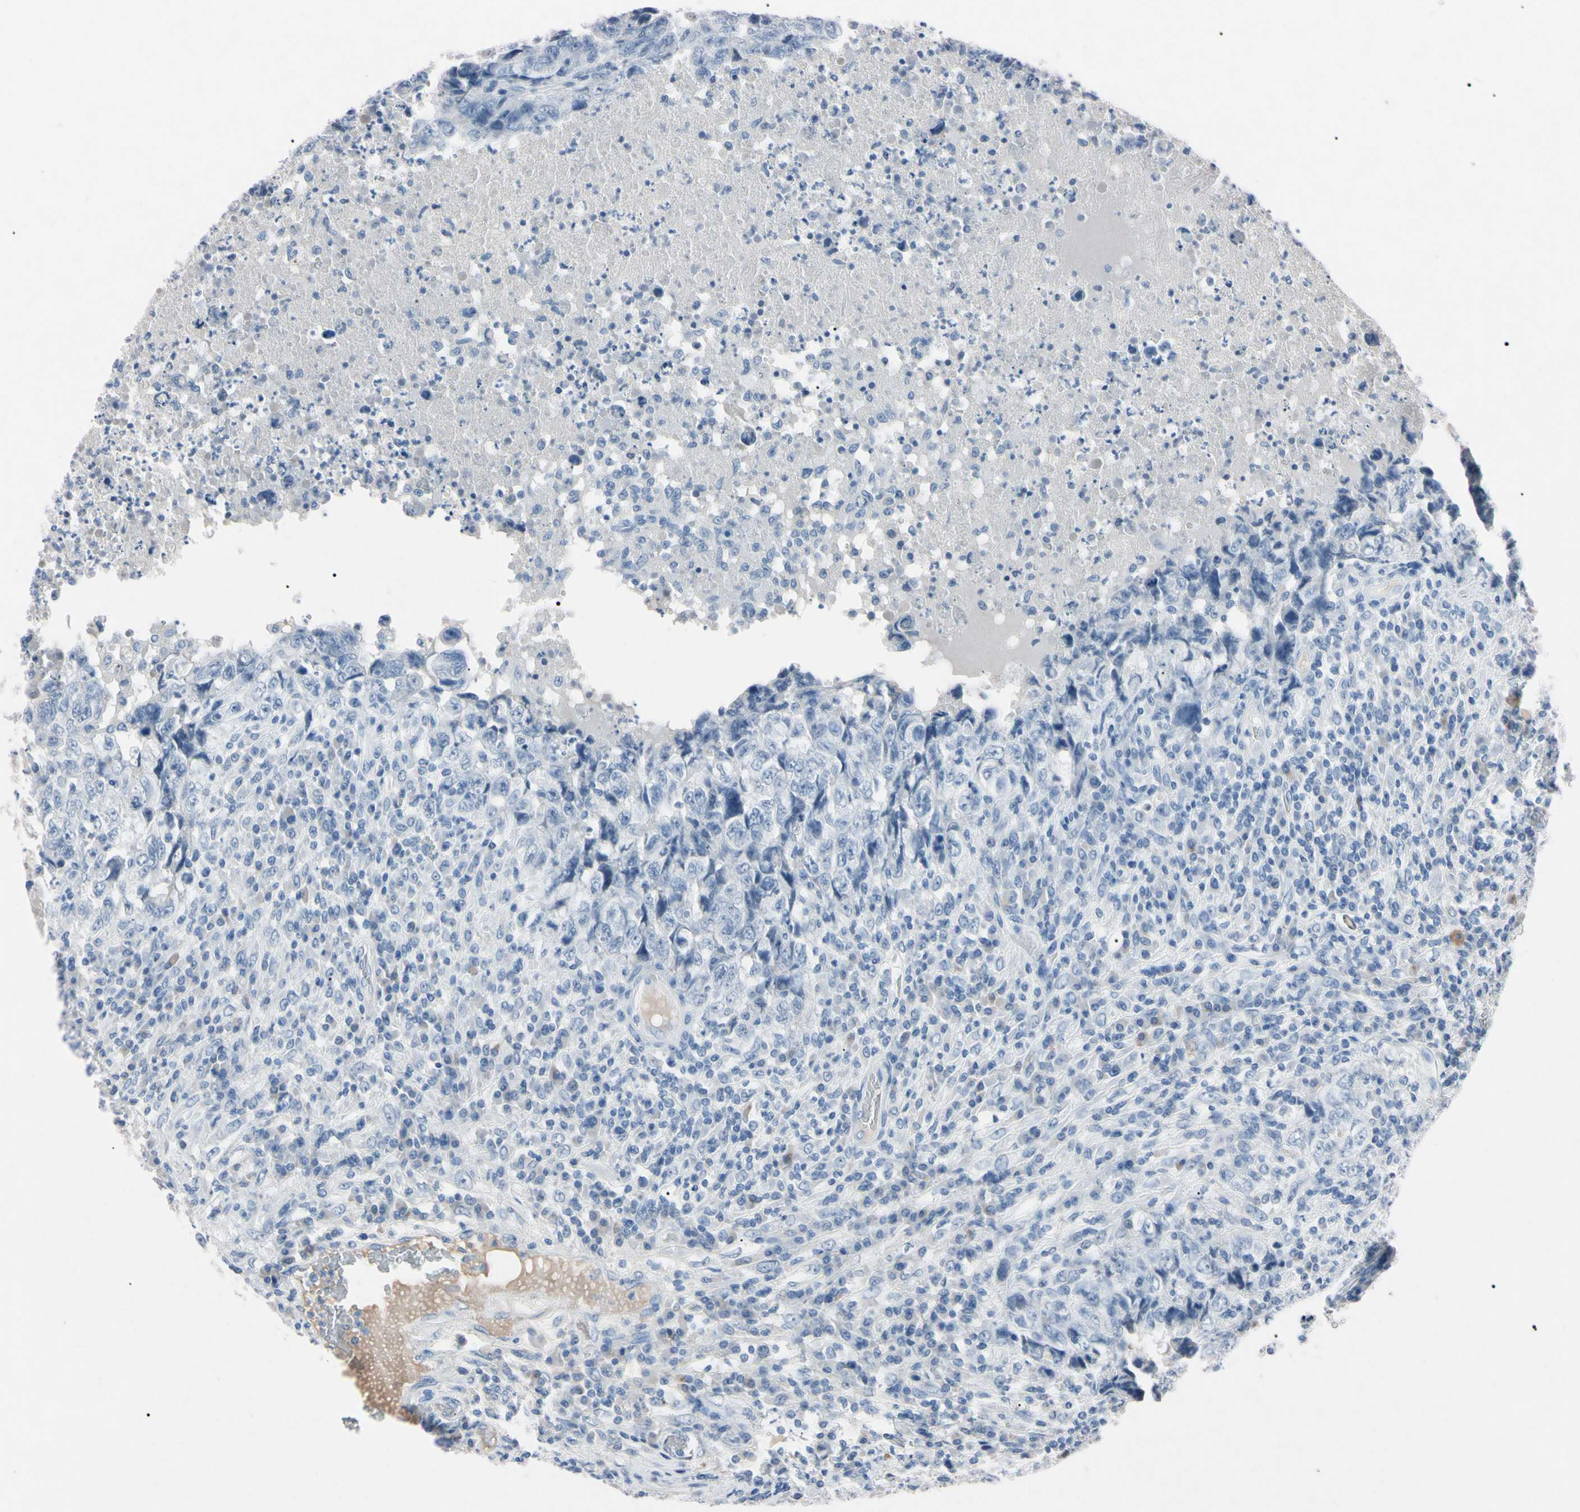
{"staining": {"intensity": "negative", "quantity": "none", "location": "none"}, "tissue": "testis cancer", "cell_type": "Tumor cells", "image_type": "cancer", "snomed": [{"axis": "morphology", "description": "Necrosis, NOS"}, {"axis": "morphology", "description": "Carcinoma, Embryonal, NOS"}, {"axis": "topography", "description": "Testis"}], "caption": "Immunohistochemistry histopathology image of neoplastic tissue: human embryonal carcinoma (testis) stained with DAB shows no significant protein staining in tumor cells. The staining is performed using DAB brown chromogen with nuclei counter-stained in using hematoxylin.", "gene": "ELN", "patient": {"sex": "male", "age": 19}}